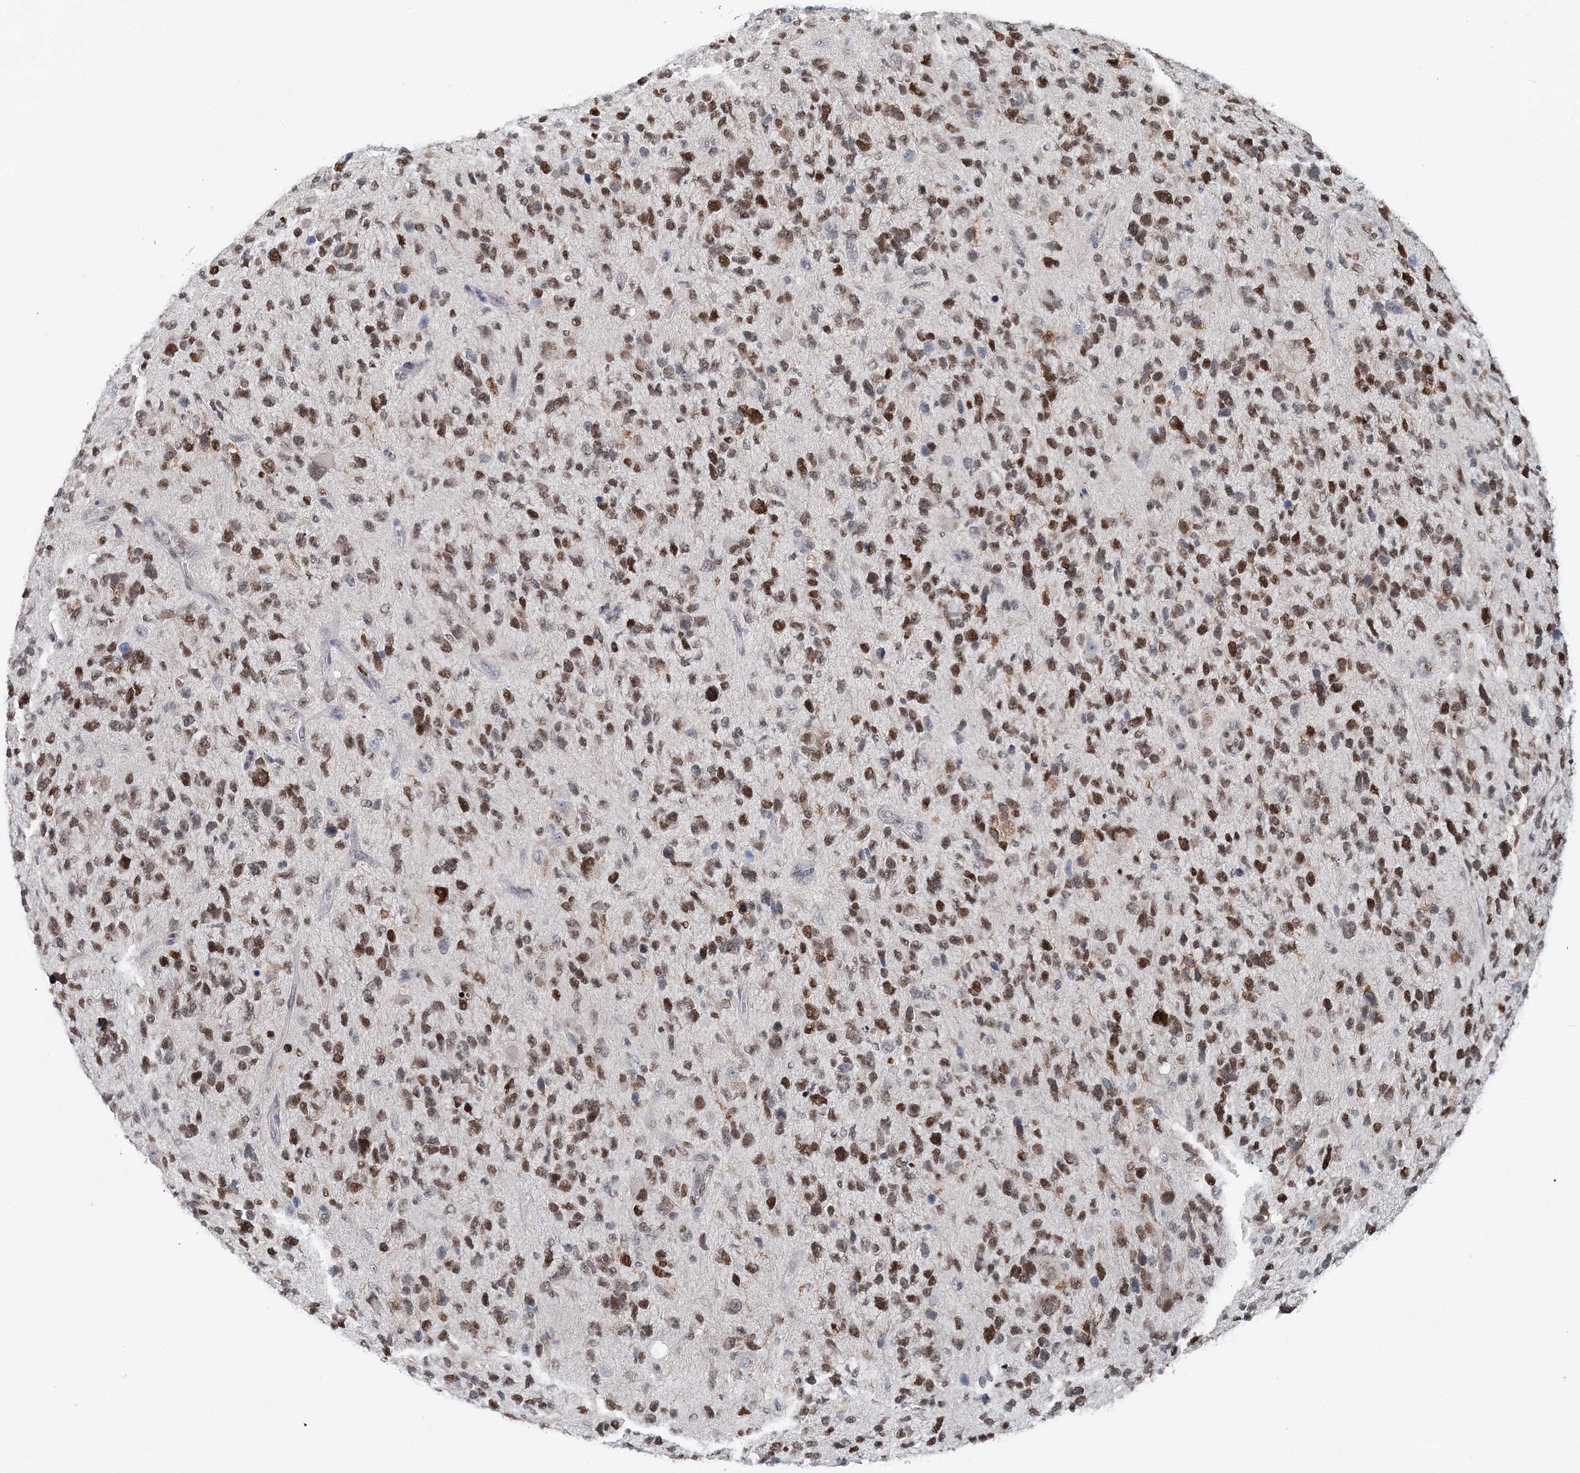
{"staining": {"intensity": "moderate", "quantity": ">75%", "location": "nuclear"}, "tissue": "glioma", "cell_type": "Tumor cells", "image_type": "cancer", "snomed": [{"axis": "morphology", "description": "Glioma, malignant, High grade"}, {"axis": "topography", "description": "Brain"}], "caption": "Human malignant glioma (high-grade) stained for a protein (brown) reveals moderate nuclear positive staining in approximately >75% of tumor cells.", "gene": "HAT1", "patient": {"sex": "female", "age": 58}}